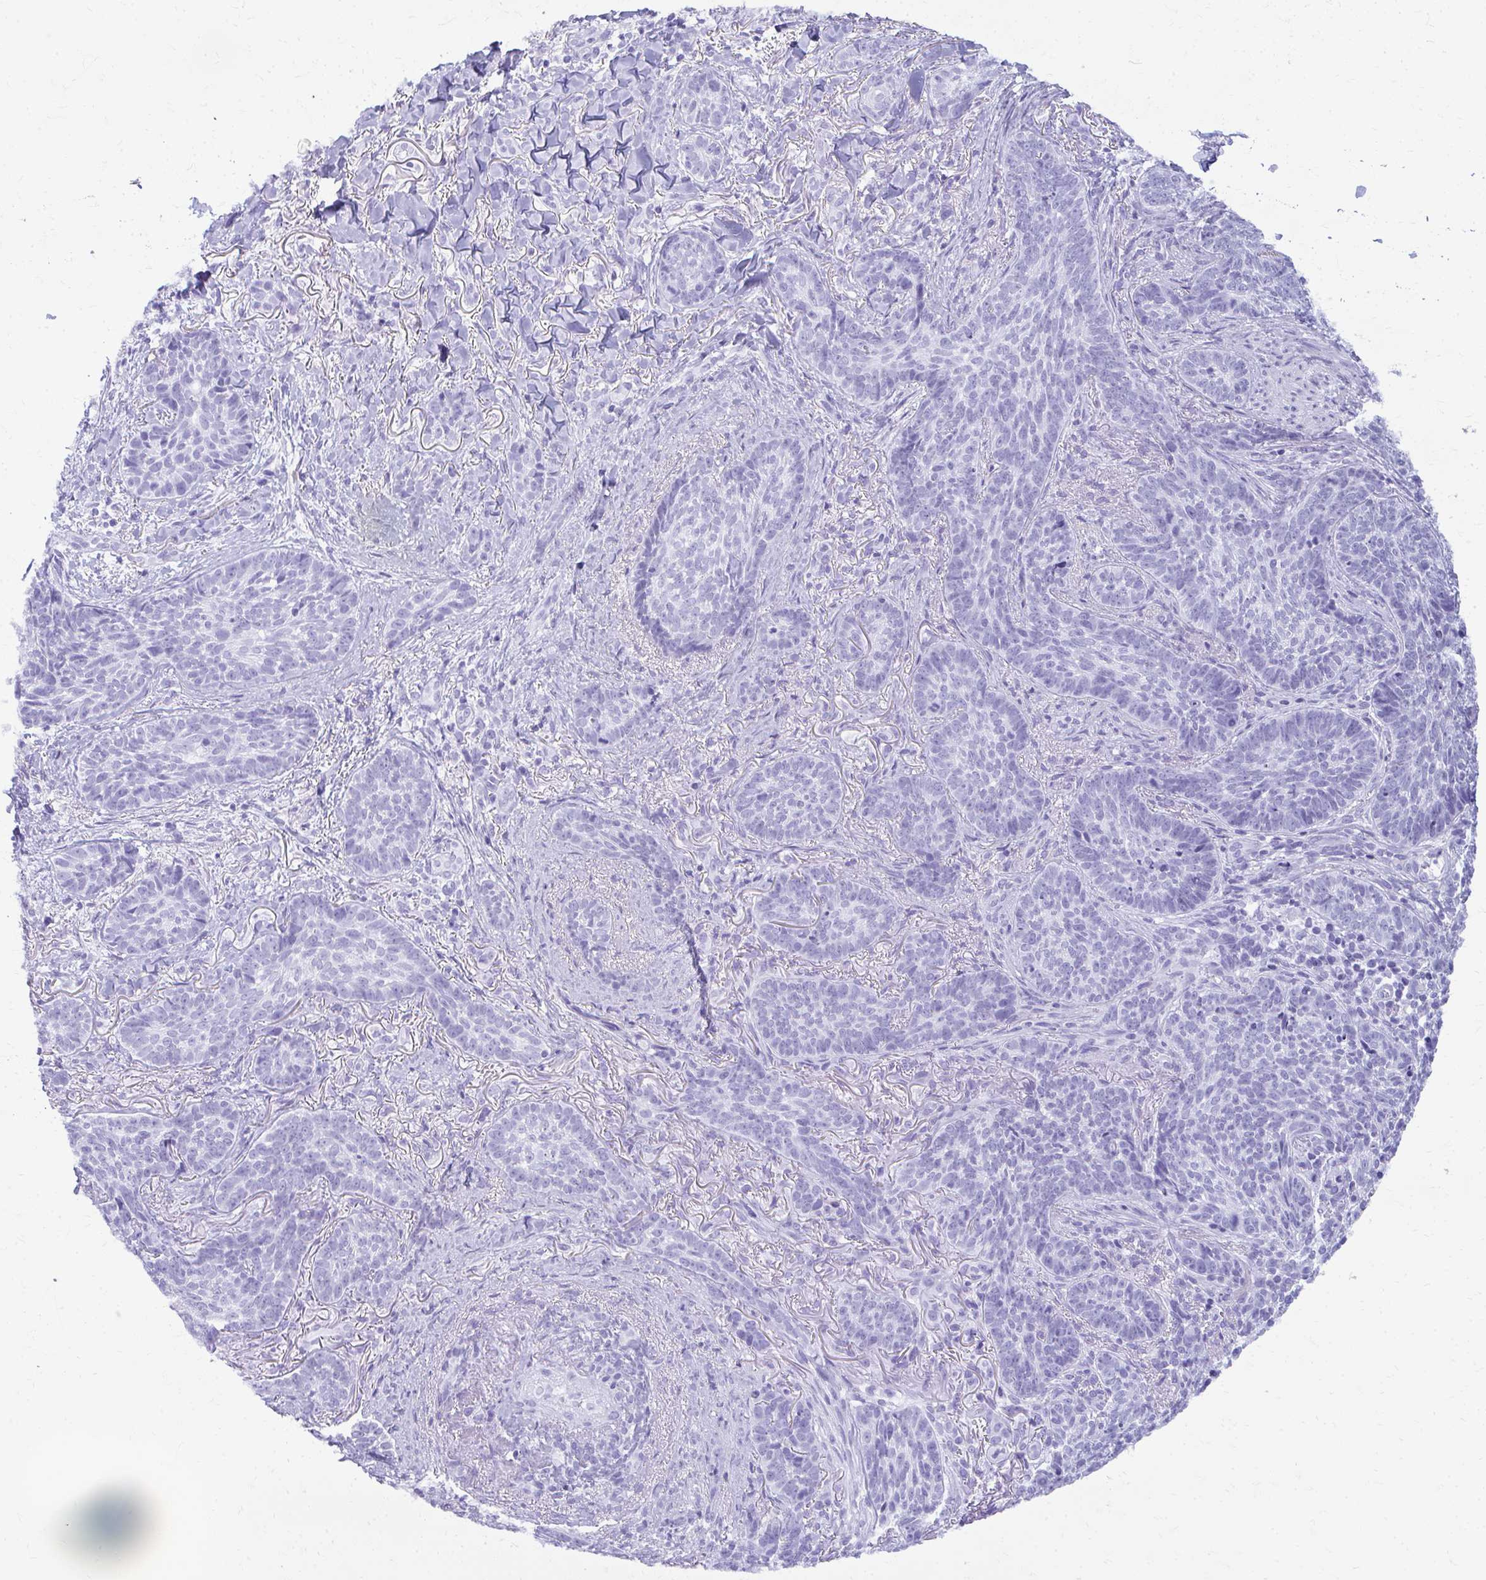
{"staining": {"intensity": "negative", "quantity": "none", "location": "none"}, "tissue": "skin cancer", "cell_type": "Tumor cells", "image_type": "cancer", "snomed": [{"axis": "morphology", "description": "Basal cell carcinoma"}, {"axis": "topography", "description": "Skin"}, {"axis": "topography", "description": "Skin of face"}], "caption": "The micrograph shows no staining of tumor cells in skin cancer. The staining is performed using DAB (3,3'-diaminobenzidine) brown chromogen with nuclei counter-stained in using hematoxylin.", "gene": "MAF1", "patient": {"sex": "male", "age": 88}}